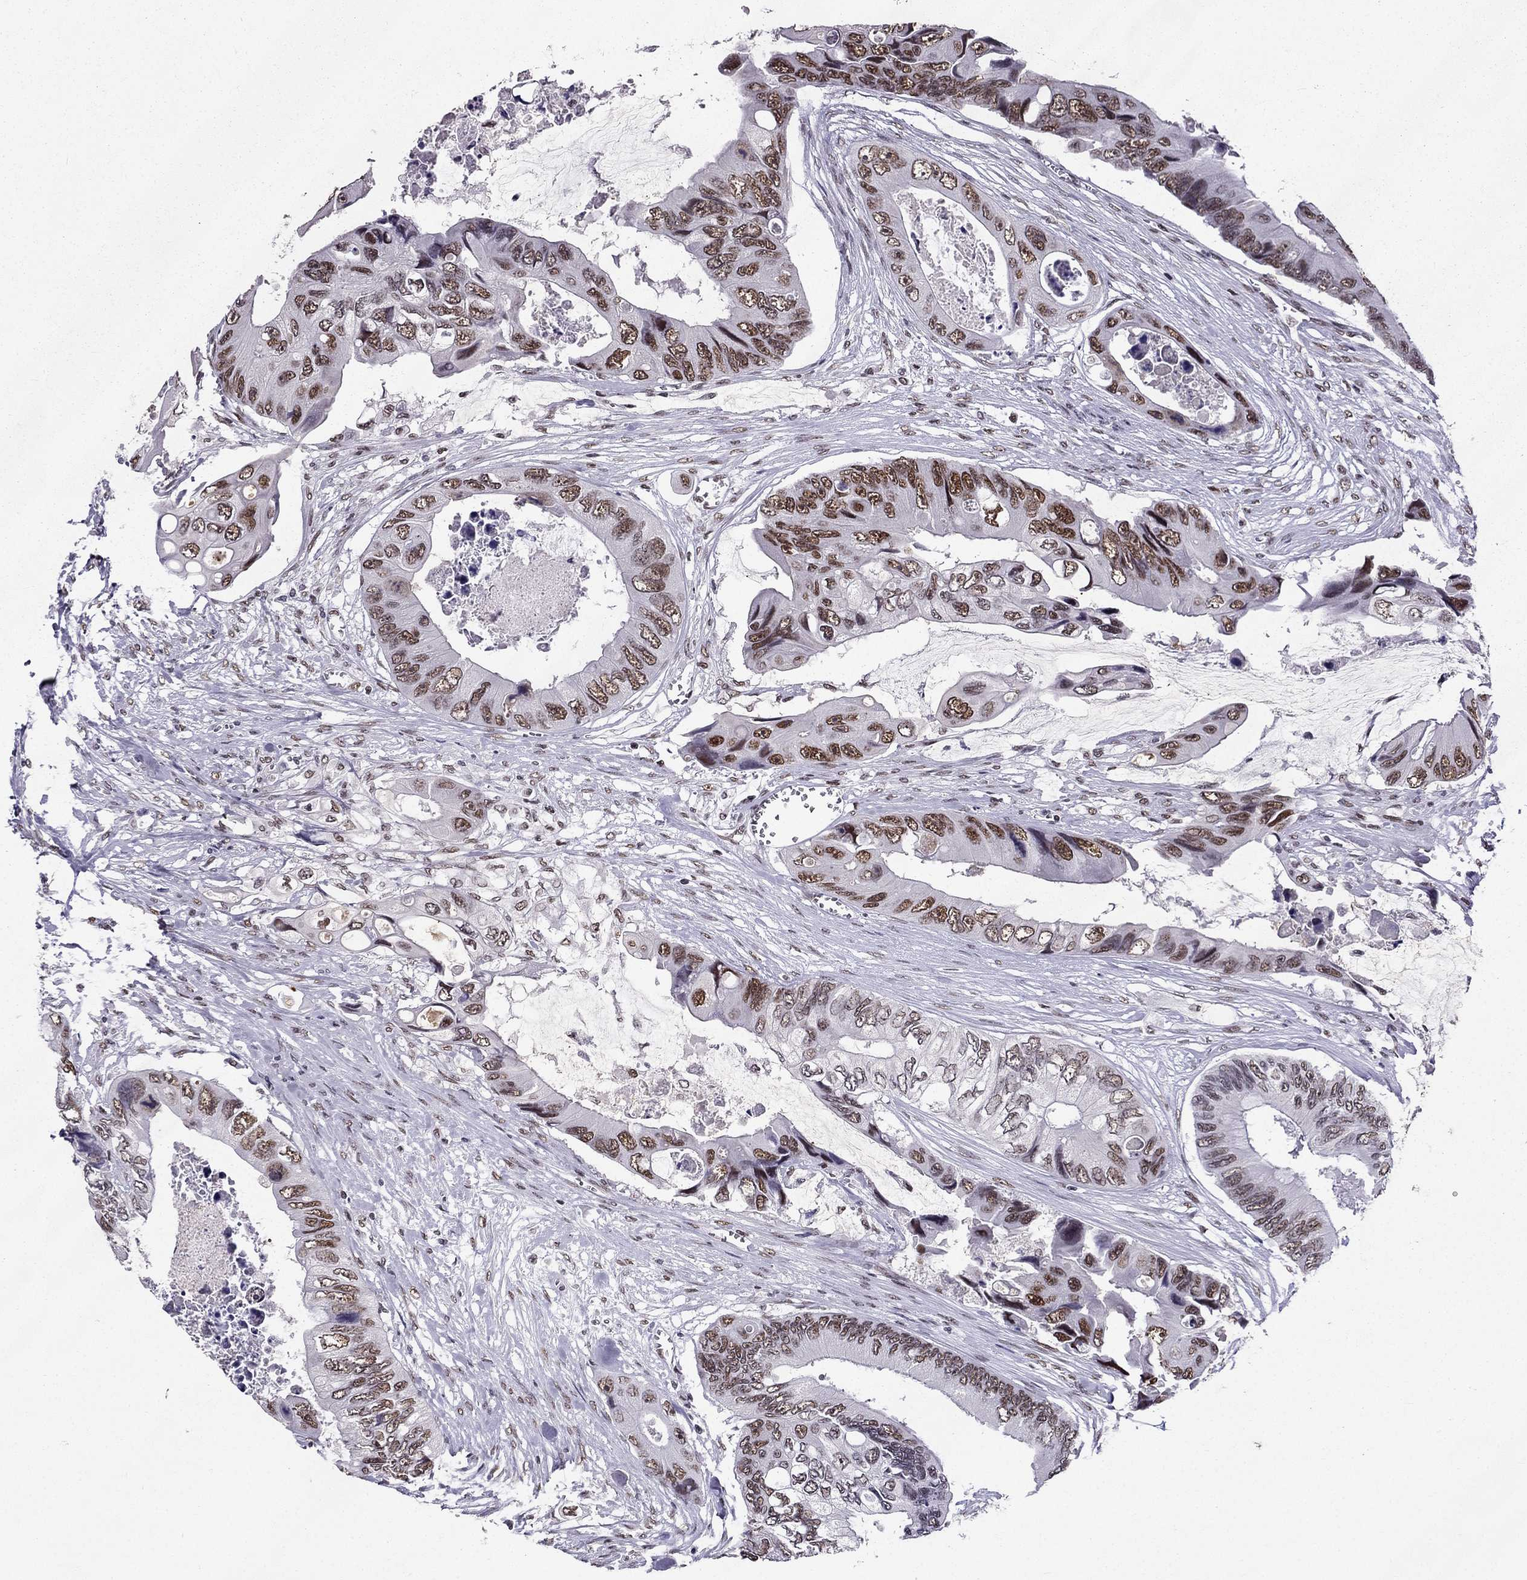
{"staining": {"intensity": "moderate", "quantity": "25%-75%", "location": "nuclear"}, "tissue": "colorectal cancer", "cell_type": "Tumor cells", "image_type": "cancer", "snomed": [{"axis": "morphology", "description": "Adenocarcinoma, NOS"}, {"axis": "topography", "description": "Rectum"}], "caption": "The micrograph shows a brown stain indicating the presence of a protein in the nuclear of tumor cells in adenocarcinoma (colorectal).", "gene": "ZNF420", "patient": {"sex": "male", "age": 63}}